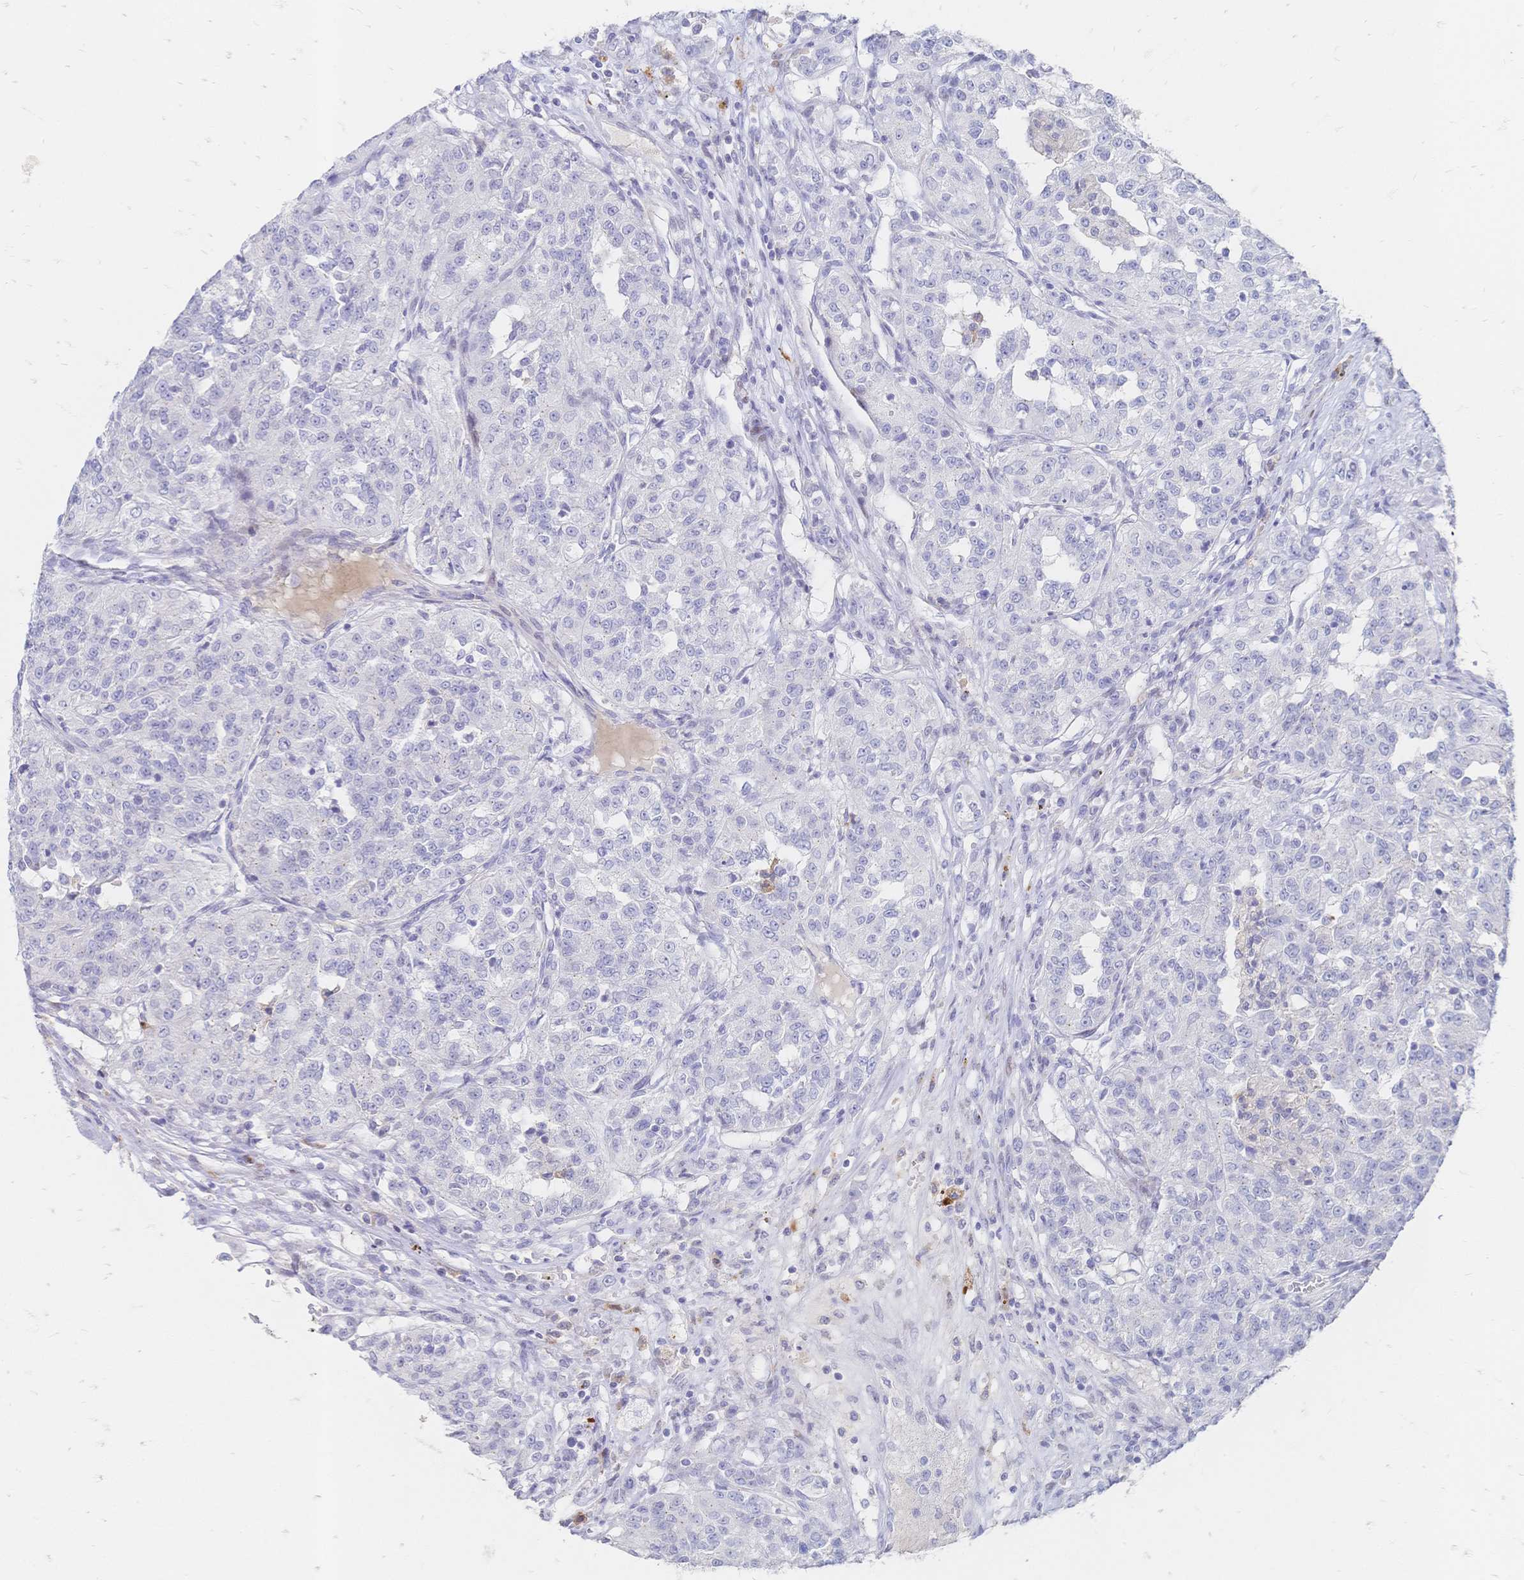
{"staining": {"intensity": "negative", "quantity": "none", "location": "none"}, "tissue": "renal cancer", "cell_type": "Tumor cells", "image_type": "cancer", "snomed": [{"axis": "morphology", "description": "Adenocarcinoma, NOS"}, {"axis": "topography", "description": "Kidney"}], "caption": "This is an immunohistochemistry (IHC) image of renal cancer (adenocarcinoma). There is no positivity in tumor cells.", "gene": "PSORS1C2", "patient": {"sex": "female", "age": 63}}